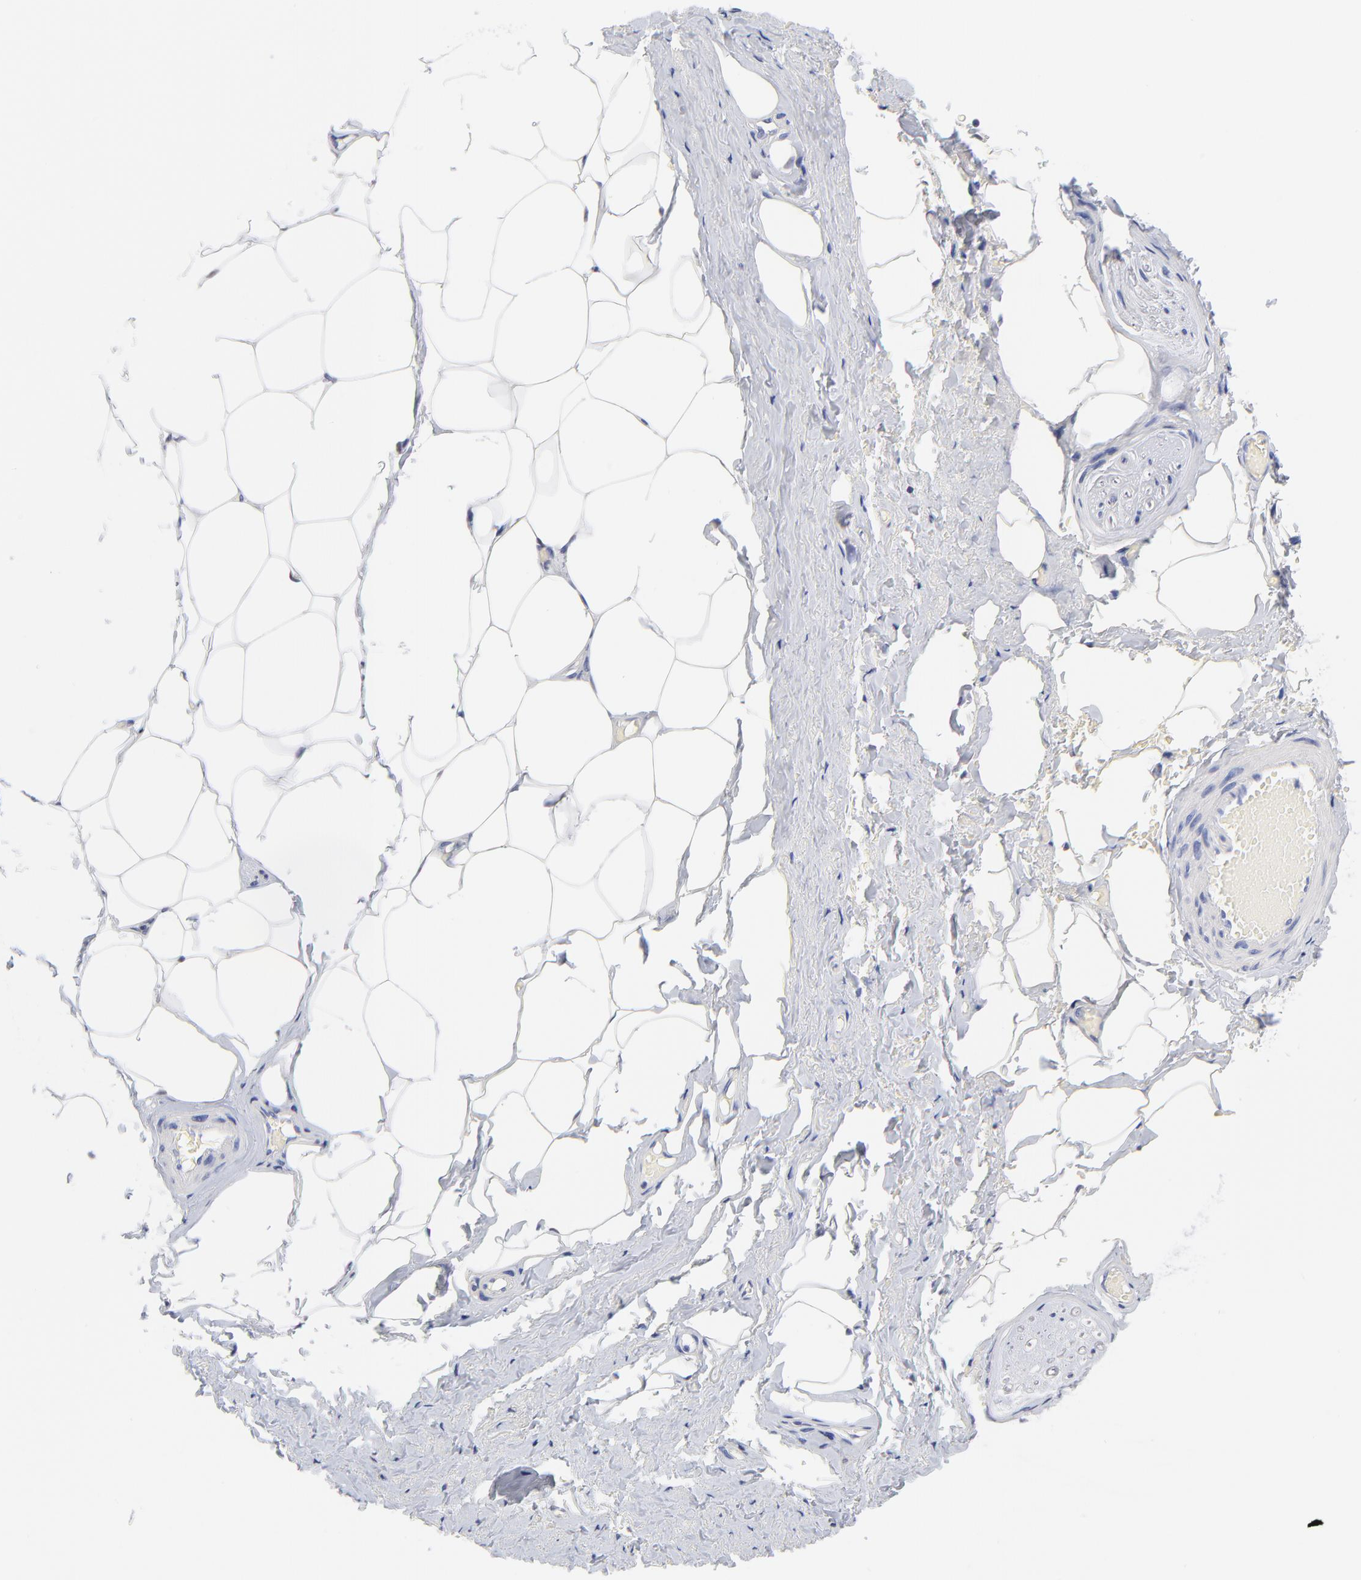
{"staining": {"intensity": "negative", "quantity": "none", "location": "none"}, "tissue": "adipose tissue", "cell_type": "Adipocytes", "image_type": "normal", "snomed": [{"axis": "morphology", "description": "Normal tissue, NOS"}, {"axis": "topography", "description": "Soft tissue"}, {"axis": "topography", "description": "Peripheral nerve tissue"}], "caption": "Immunohistochemical staining of normal human adipose tissue exhibits no significant staining in adipocytes. (Immunohistochemistry, brightfield microscopy, high magnification).", "gene": "LAX1", "patient": {"sex": "female", "age": 68}}